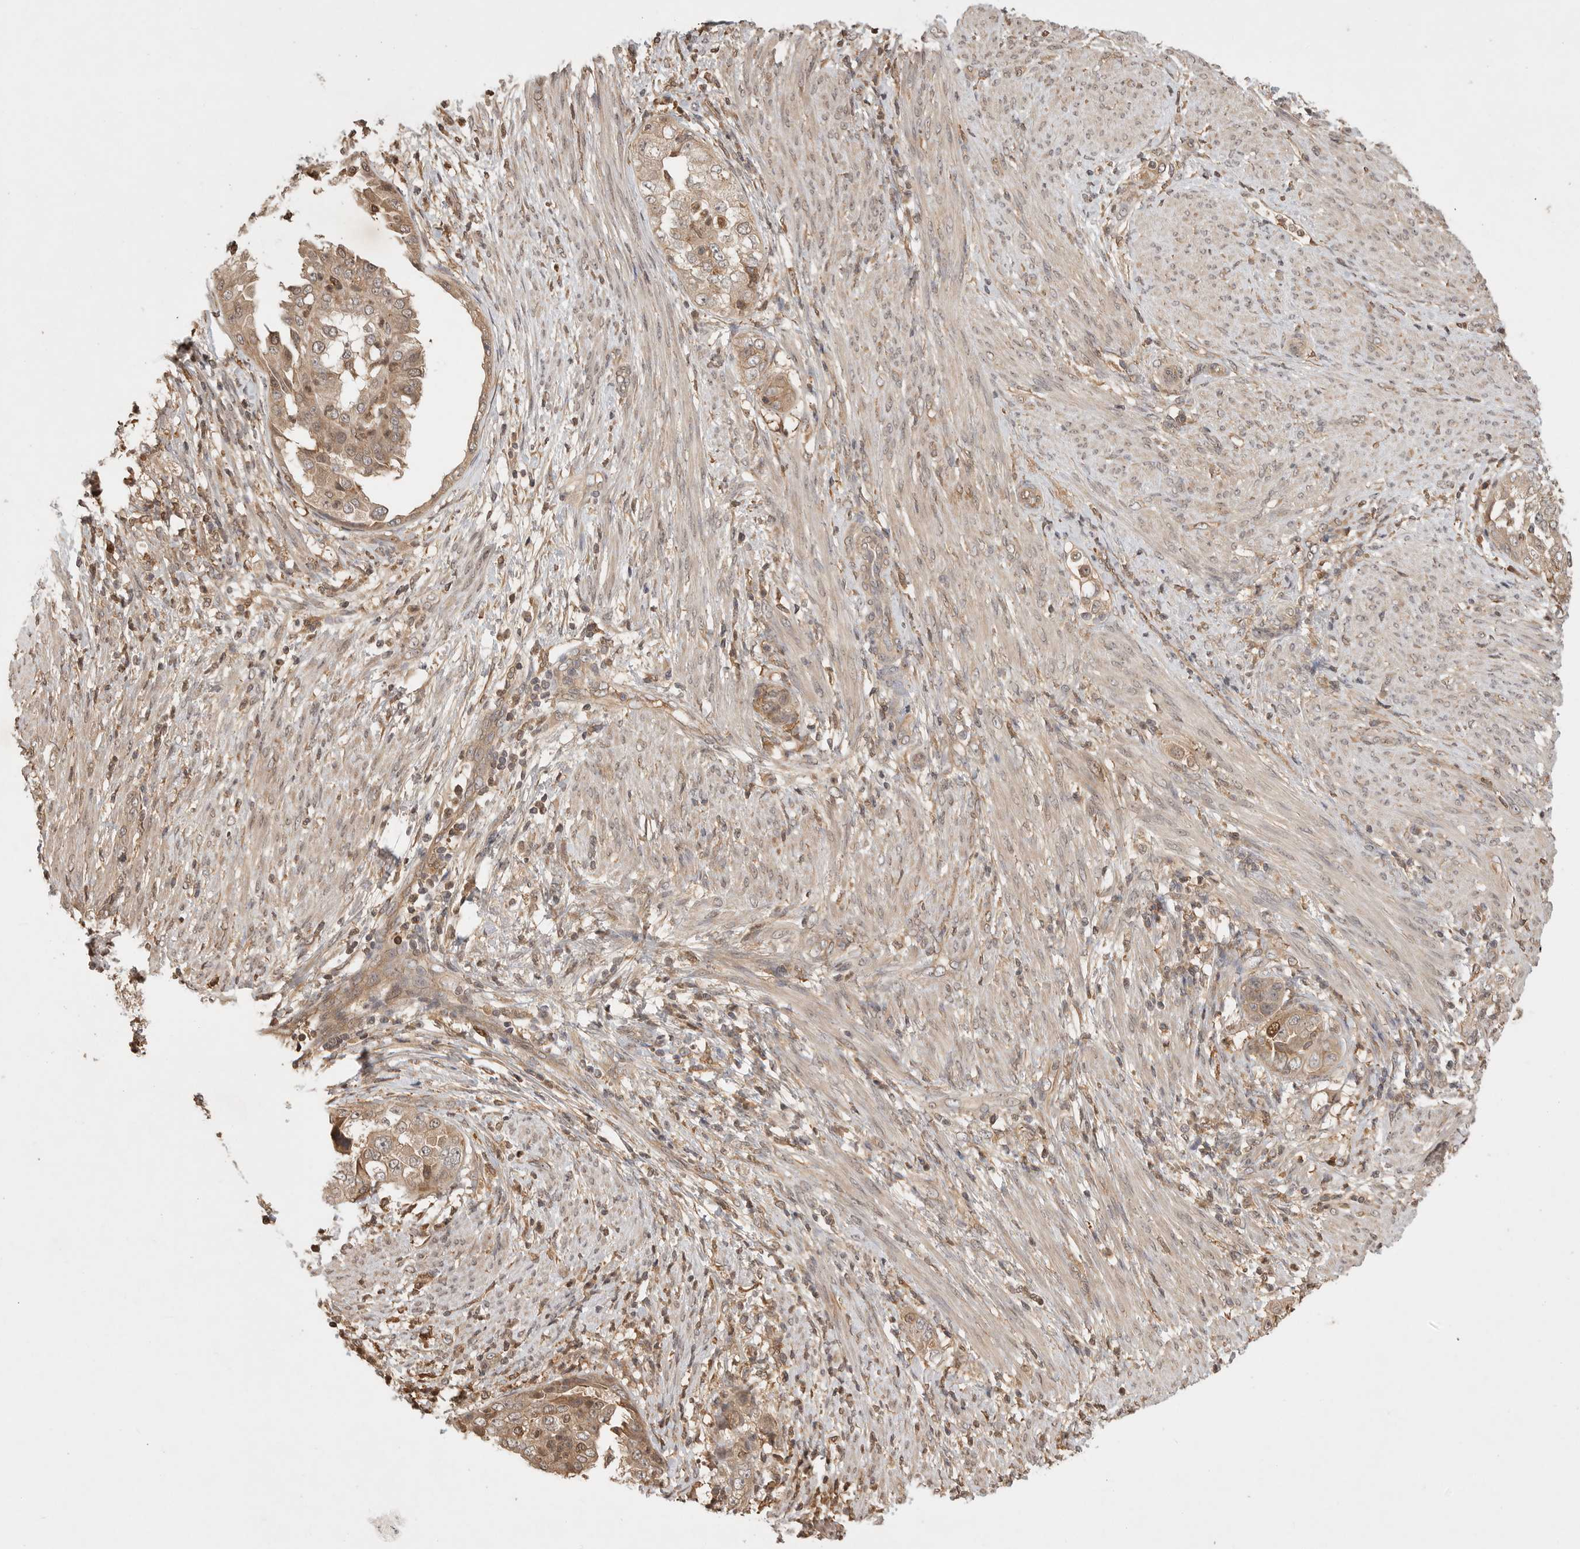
{"staining": {"intensity": "weak", "quantity": ">75%", "location": "cytoplasmic/membranous"}, "tissue": "endometrial cancer", "cell_type": "Tumor cells", "image_type": "cancer", "snomed": [{"axis": "morphology", "description": "Adenocarcinoma, NOS"}, {"axis": "topography", "description": "Endometrium"}], "caption": "Endometrial cancer tissue shows weak cytoplasmic/membranous staining in about >75% of tumor cells, visualized by immunohistochemistry. The protein of interest is stained brown, and the nuclei are stained in blue (DAB IHC with brightfield microscopy, high magnification).", "gene": "PRMT3", "patient": {"sex": "female", "age": 85}}